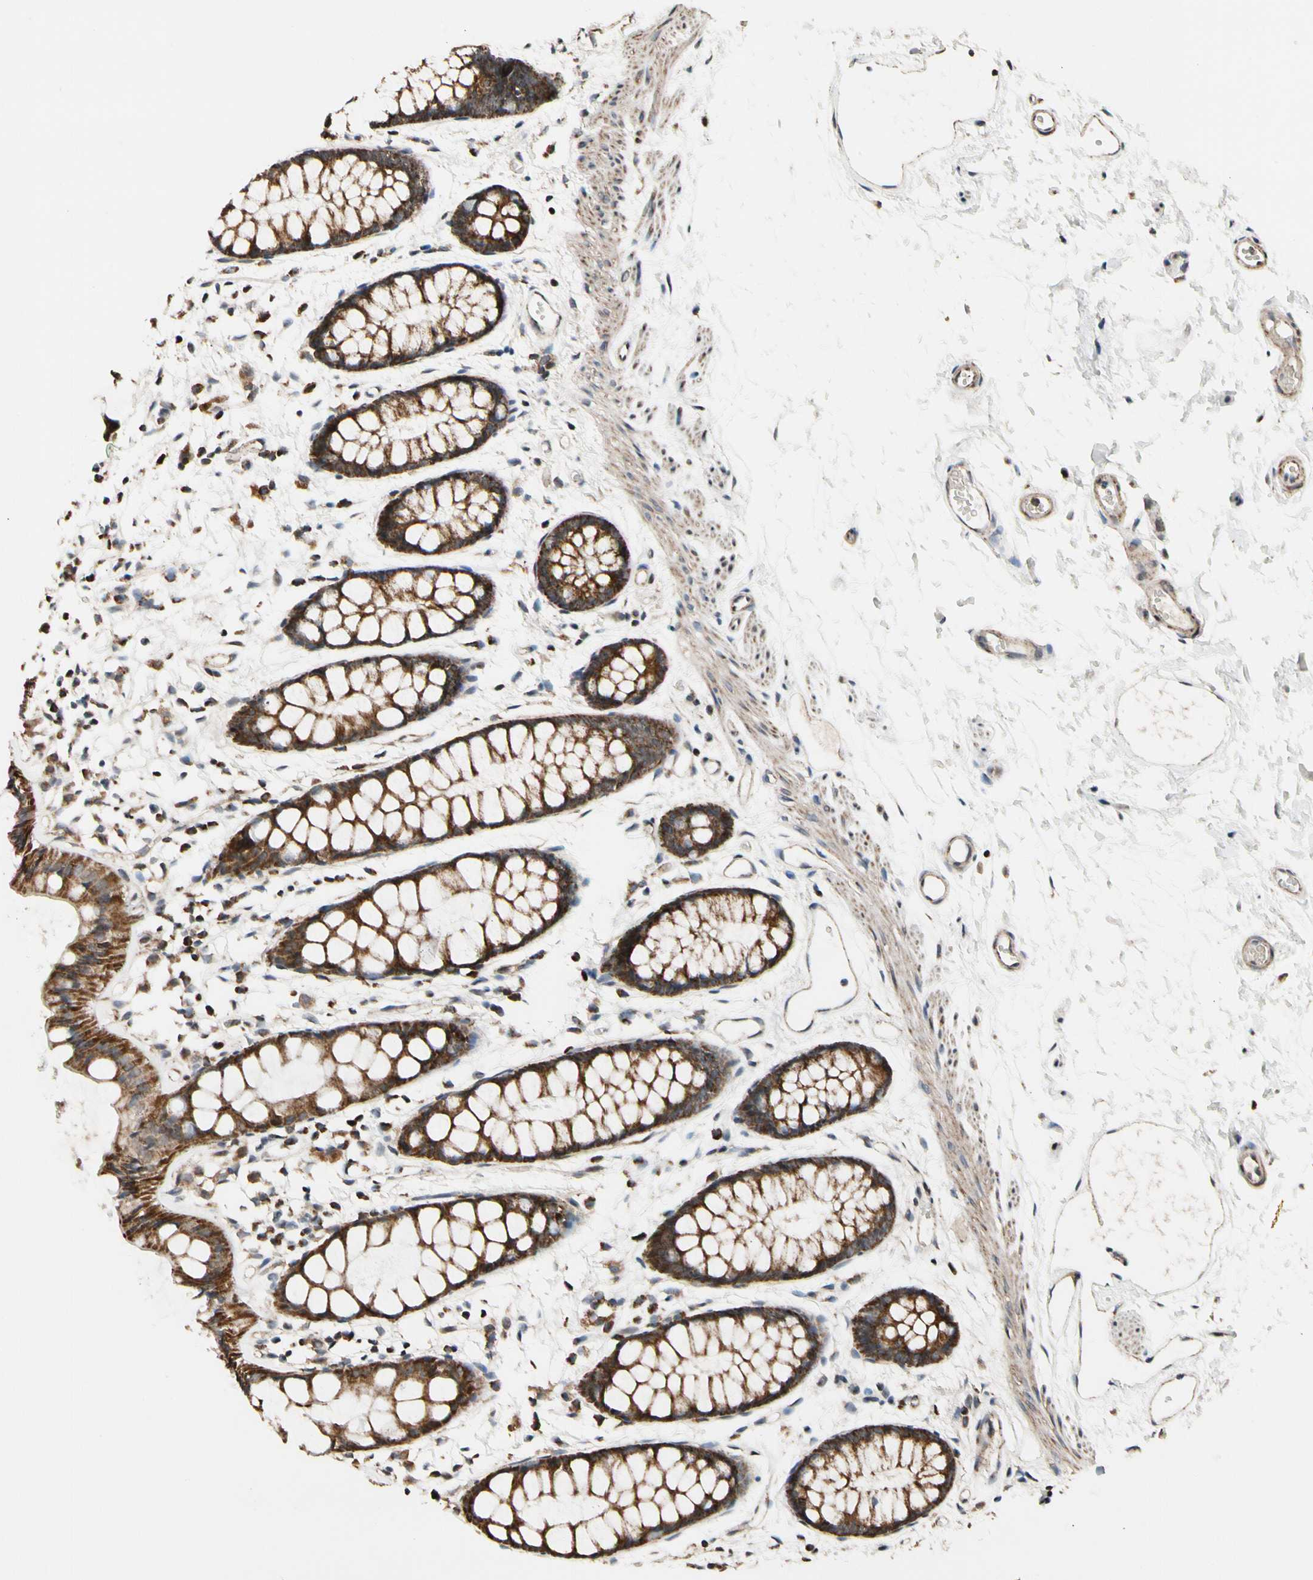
{"staining": {"intensity": "strong", "quantity": ">75%", "location": "cytoplasmic/membranous"}, "tissue": "rectum", "cell_type": "Glandular cells", "image_type": "normal", "snomed": [{"axis": "morphology", "description": "Normal tissue, NOS"}, {"axis": "topography", "description": "Rectum"}], "caption": "Brown immunohistochemical staining in normal human rectum shows strong cytoplasmic/membranous staining in about >75% of glandular cells.", "gene": "KHDC4", "patient": {"sex": "female", "age": 66}}